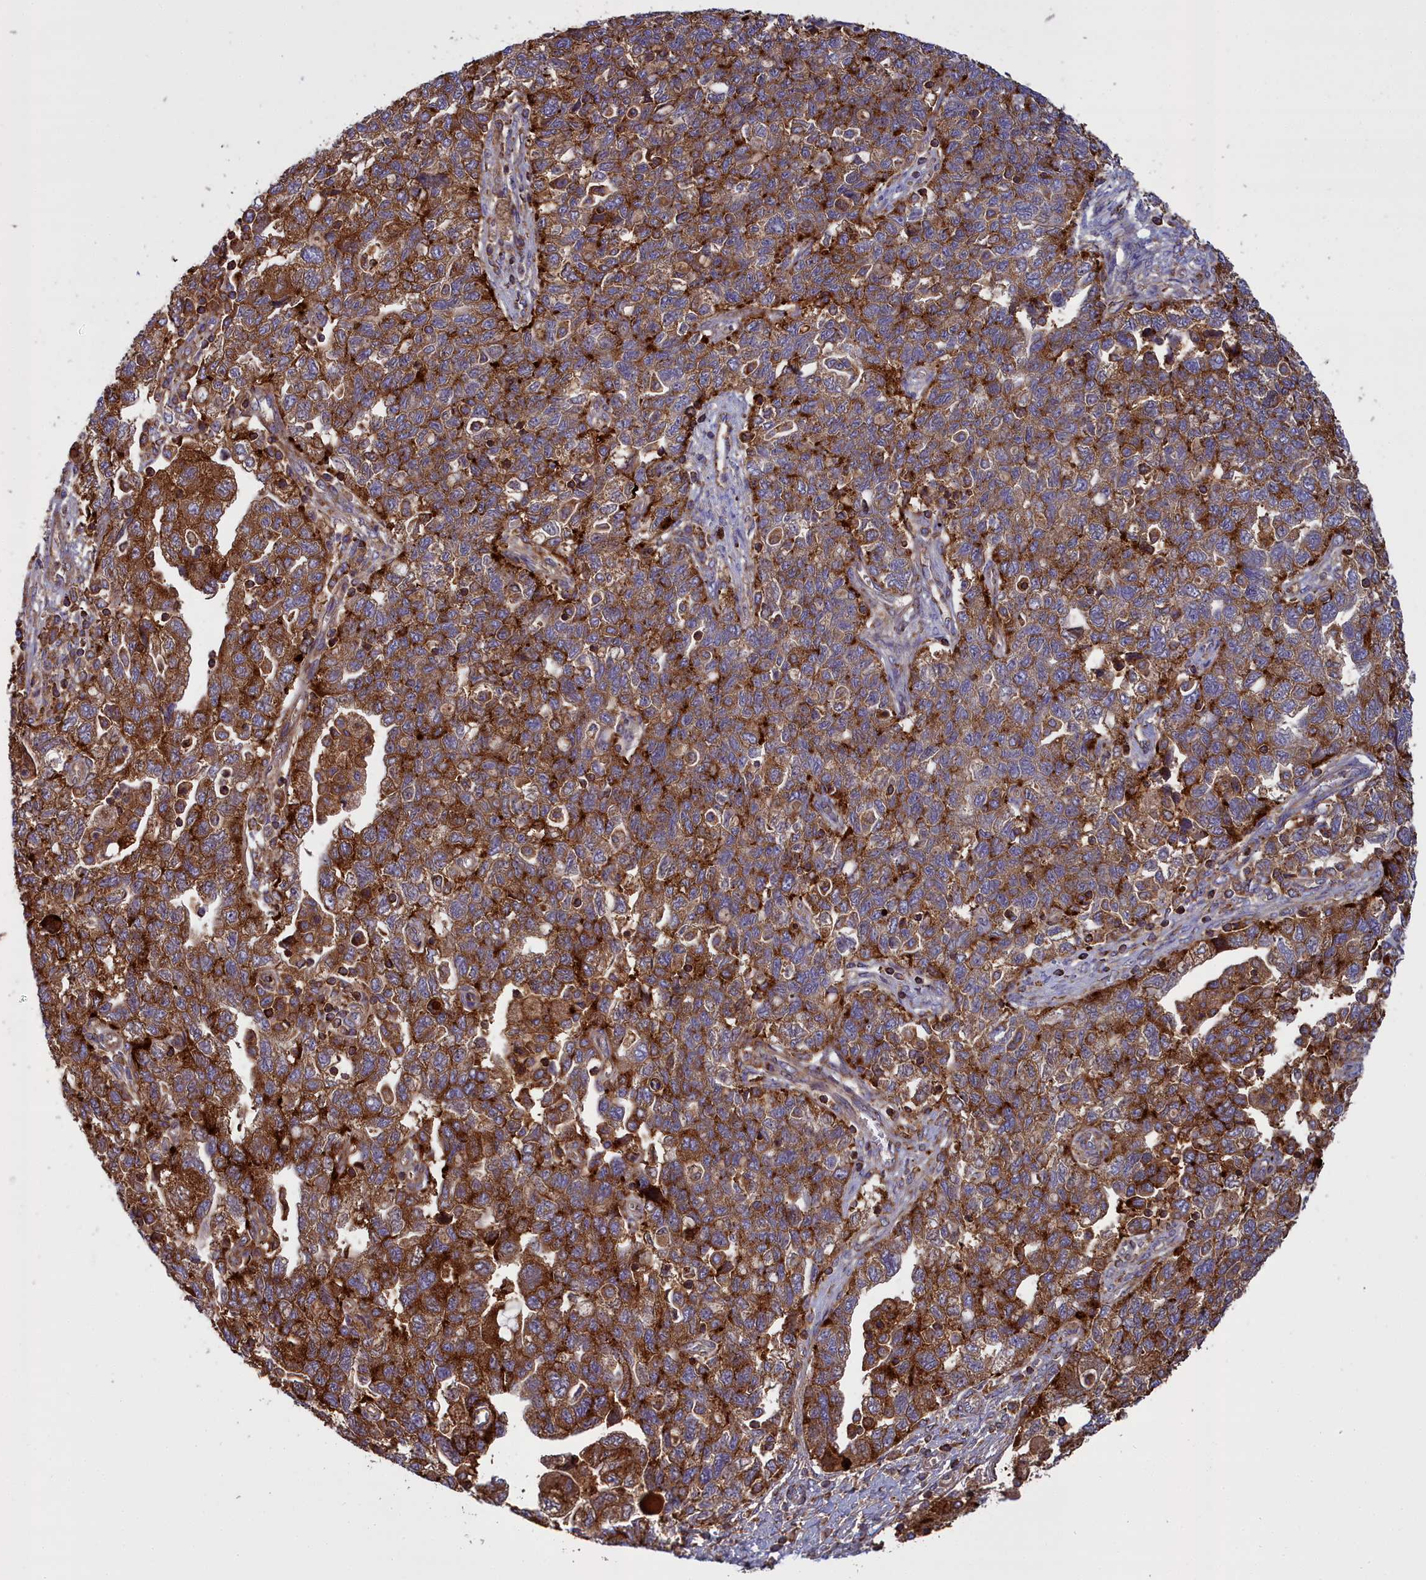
{"staining": {"intensity": "strong", "quantity": ">75%", "location": "cytoplasmic/membranous"}, "tissue": "ovarian cancer", "cell_type": "Tumor cells", "image_type": "cancer", "snomed": [{"axis": "morphology", "description": "Carcinoma, NOS"}, {"axis": "morphology", "description": "Cystadenocarcinoma, serous, NOS"}, {"axis": "topography", "description": "Ovary"}], "caption": "This image demonstrates ovarian cancer stained with immunohistochemistry (IHC) to label a protein in brown. The cytoplasmic/membranous of tumor cells show strong positivity for the protein. Nuclei are counter-stained blue.", "gene": "LNPEP", "patient": {"sex": "female", "age": 69}}